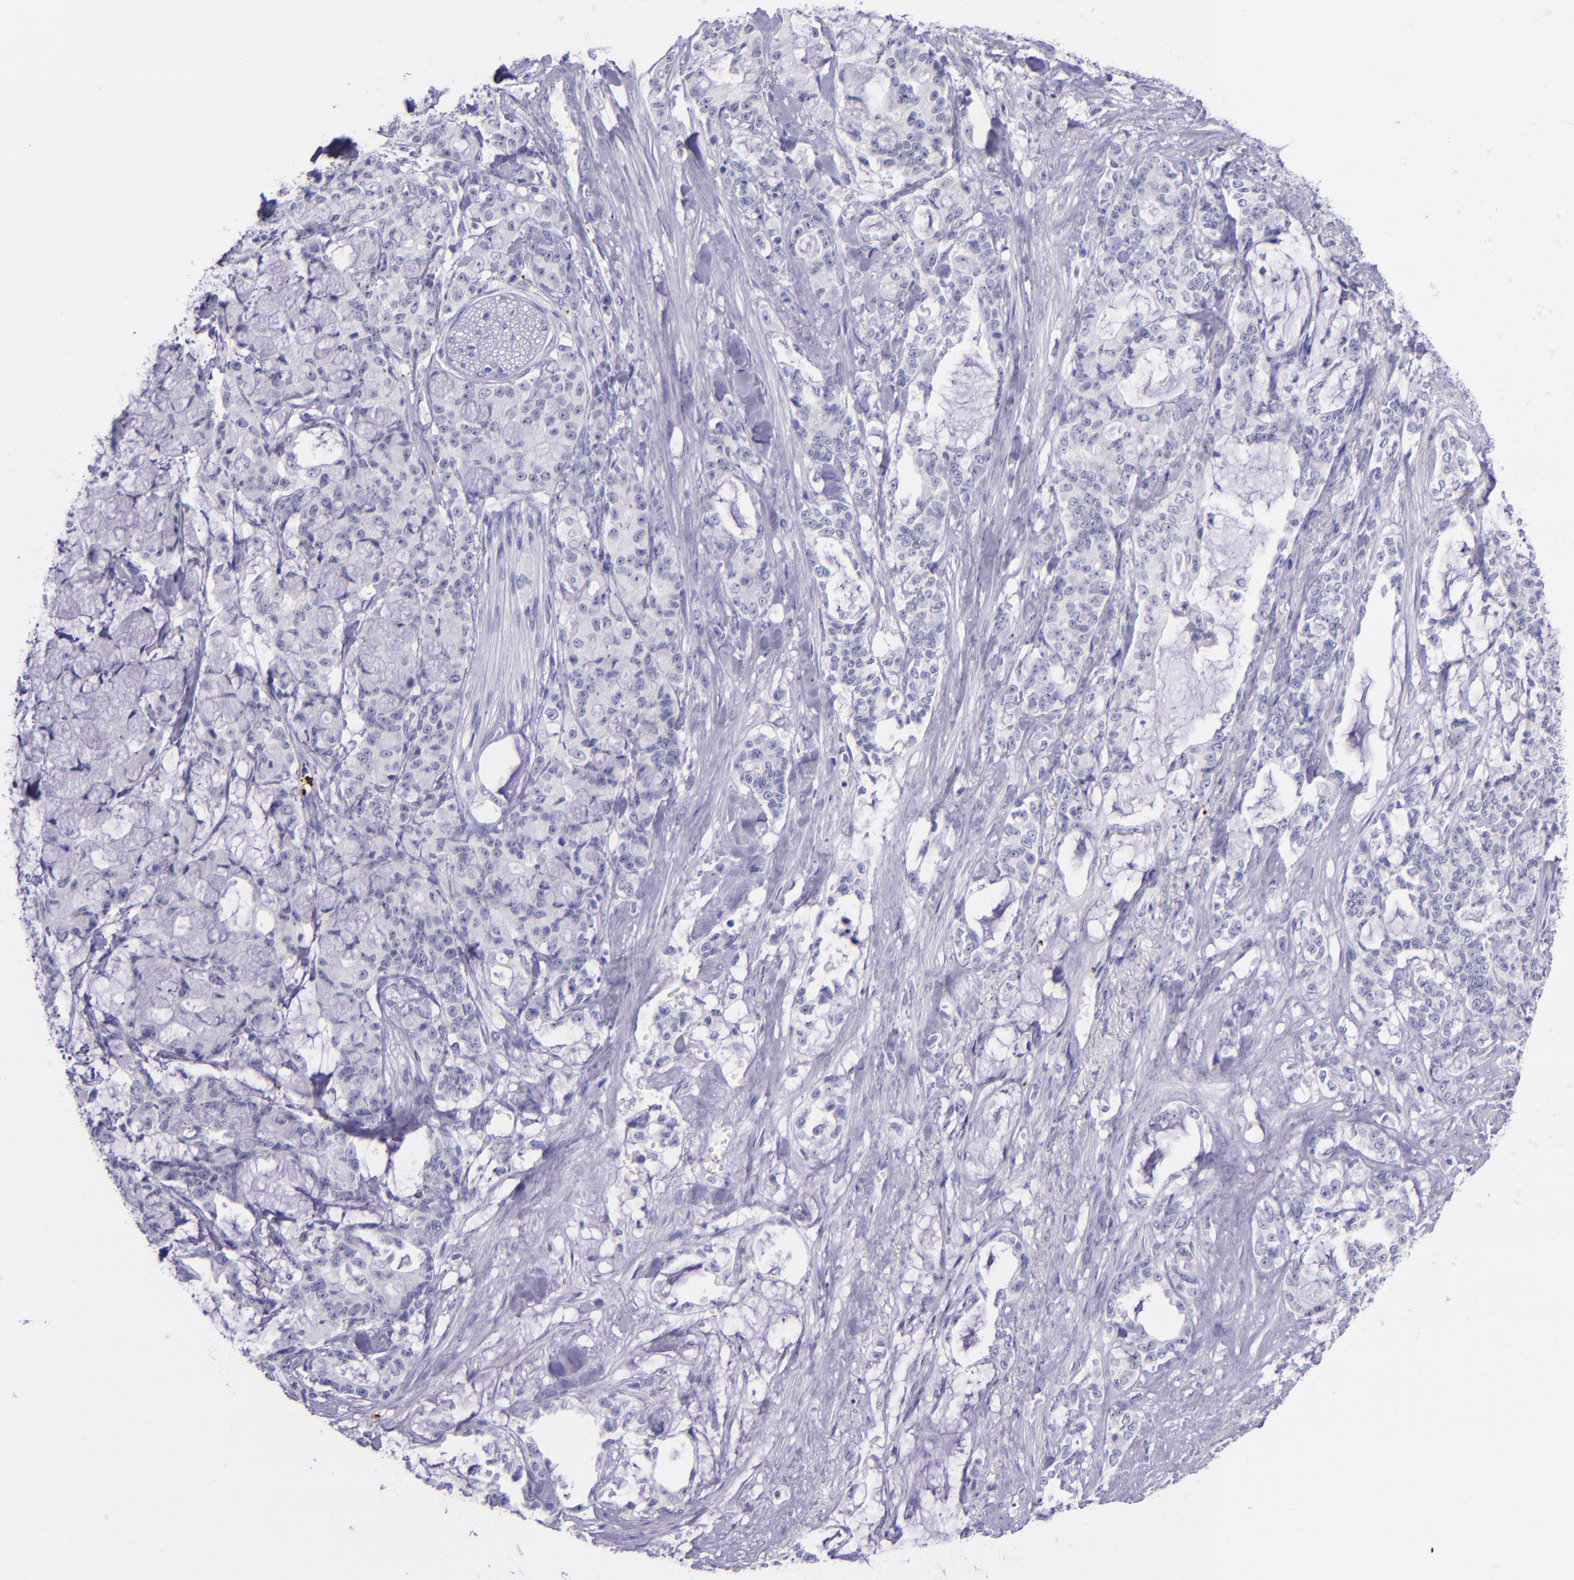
{"staining": {"intensity": "negative", "quantity": "none", "location": "none"}, "tissue": "pancreatic cancer", "cell_type": "Tumor cells", "image_type": "cancer", "snomed": [{"axis": "morphology", "description": "Adenocarcinoma, NOS"}, {"axis": "topography", "description": "Pancreas"}], "caption": "Immunohistochemistry (IHC) histopathology image of neoplastic tissue: pancreatic cancer stained with DAB (3,3'-diaminobenzidine) demonstrates no significant protein expression in tumor cells.", "gene": "SELE", "patient": {"sex": "female", "age": 73}}